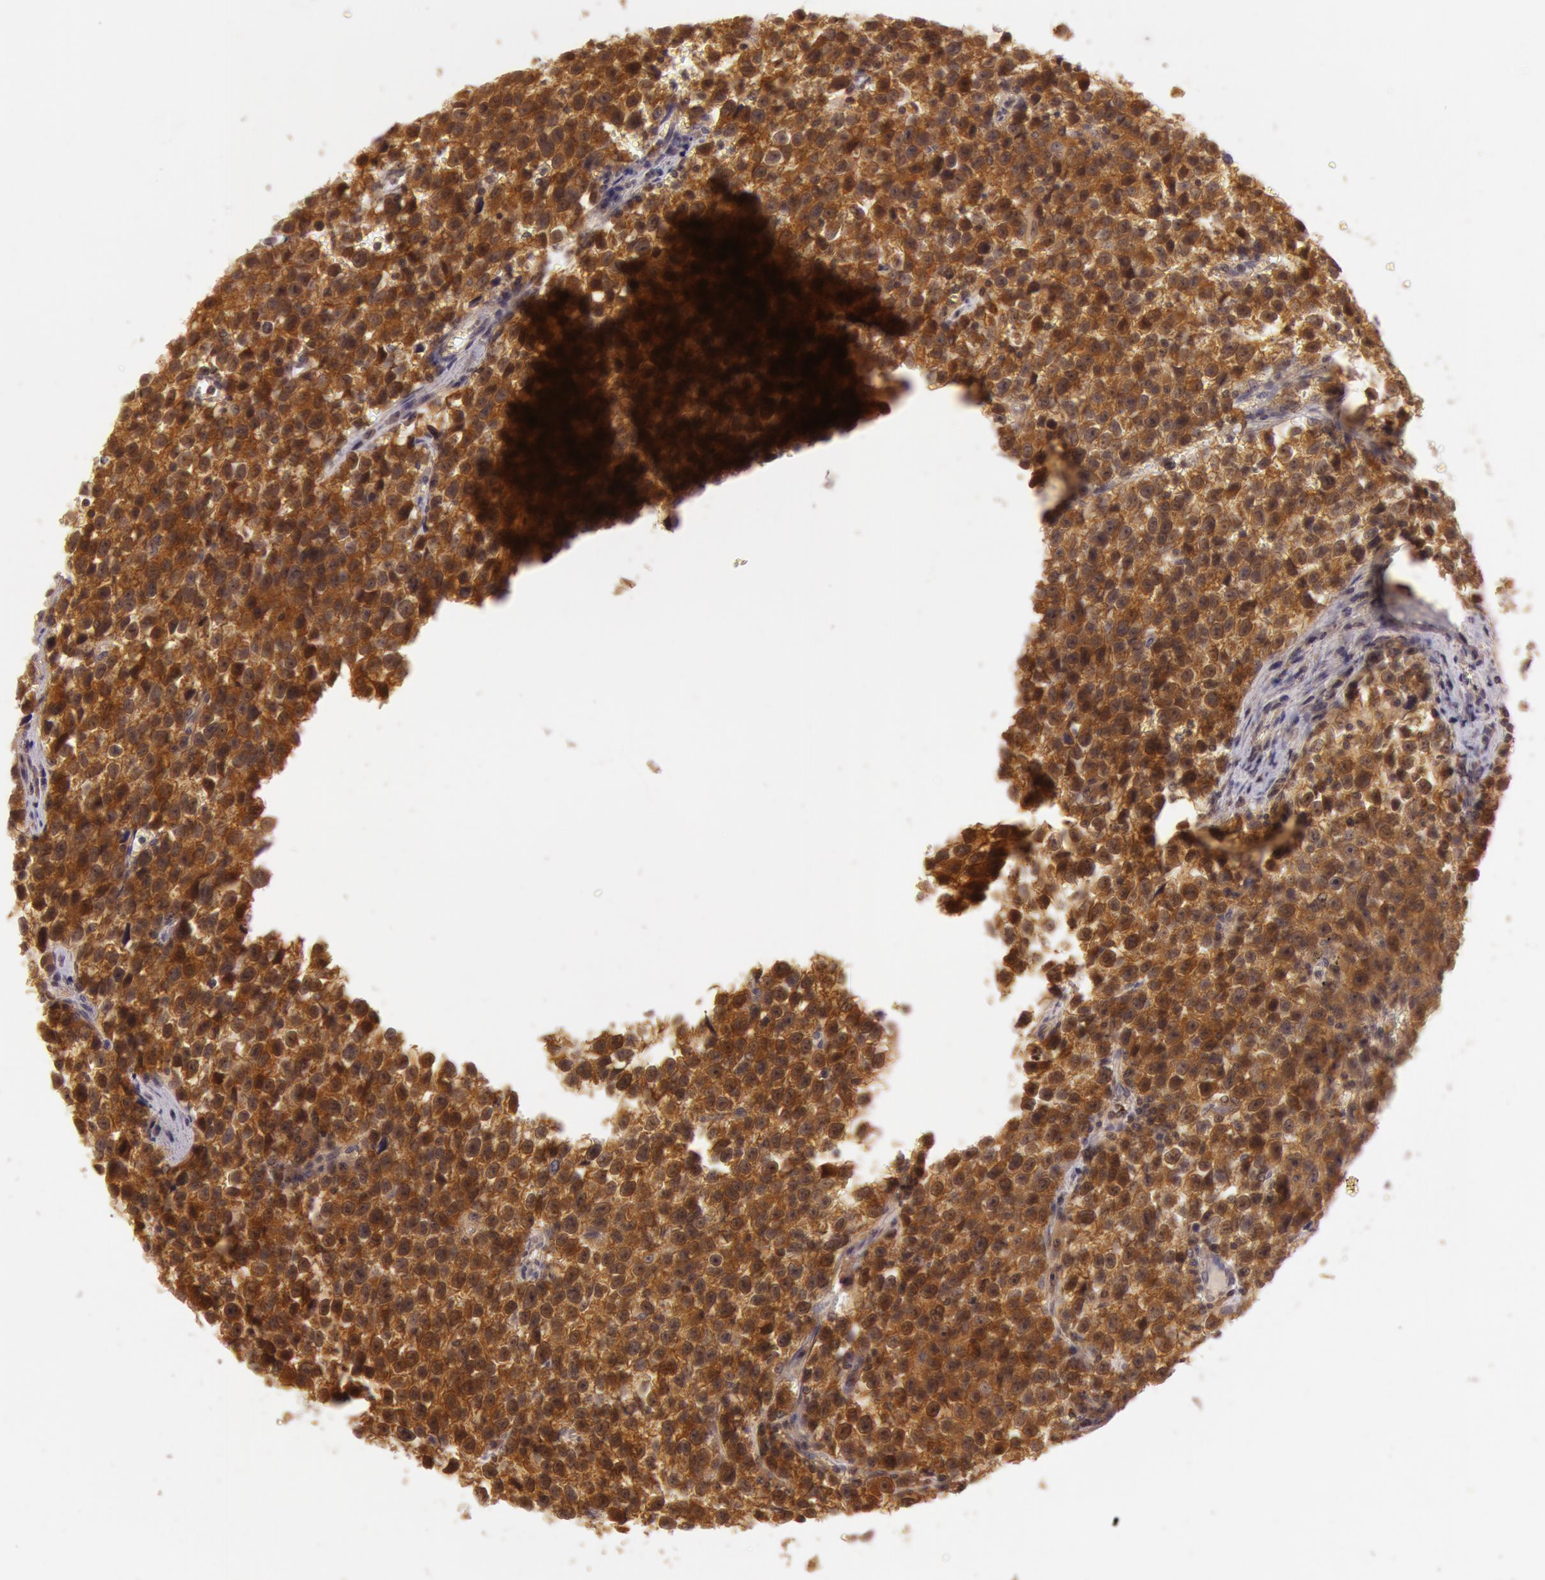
{"staining": {"intensity": "strong", "quantity": ">75%", "location": "cytoplasmic/membranous"}, "tissue": "testis cancer", "cell_type": "Tumor cells", "image_type": "cancer", "snomed": [{"axis": "morphology", "description": "Seminoma, NOS"}, {"axis": "topography", "description": "Testis"}], "caption": "Tumor cells reveal high levels of strong cytoplasmic/membranous positivity in approximately >75% of cells in human testis cancer (seminoma).", "gene": "ATG2B", "patient": {"sex": "male", "age": 35}}